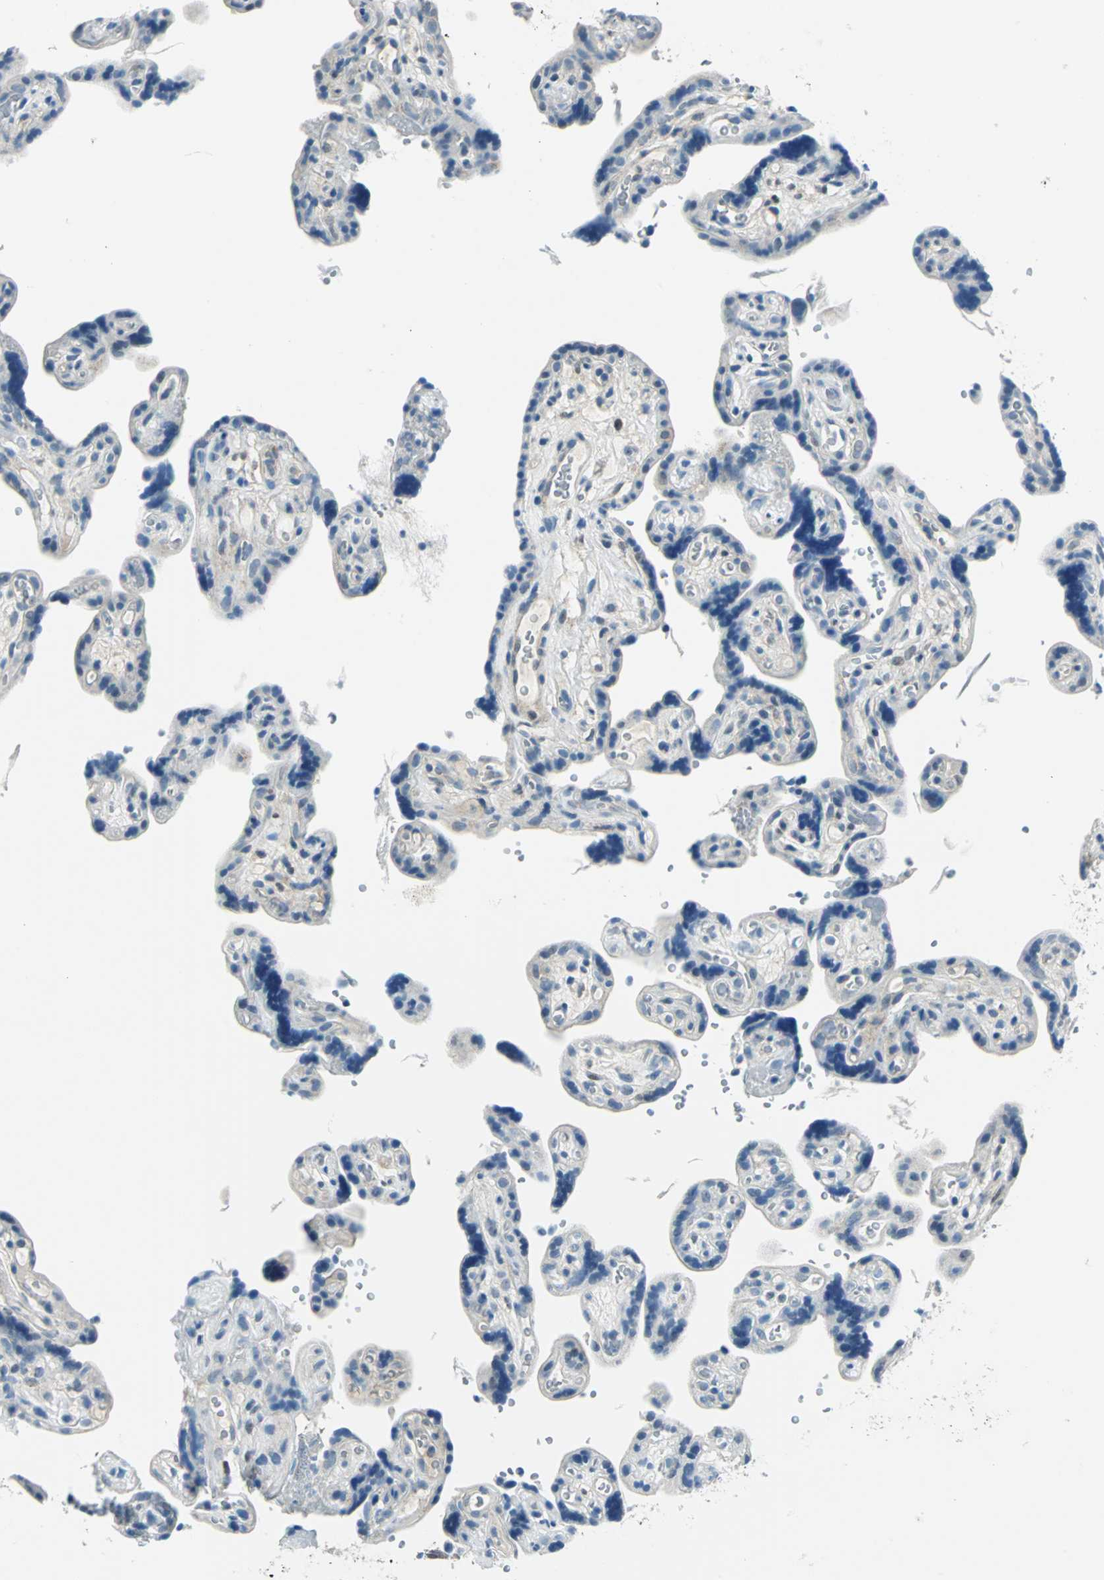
{"staining": {"intensity": "weak", "quantity": "25%-75%", "location": "cytoplasmic/membranous"}, "tissue": "placenta", "cell_type": "Decidual cells", "image_type": "normal", "snomed": [{"axis": "morphology", "description": "Normal tissue, NOS"}, {"axis": "topography", "description": "Placenta"}], "caption": "Protein expression analysis of benign human placenta reveals weak cytoplasmic/membranous staining in approximately 25%-75% of decidual cells.", "gene": "AKR1A1", "patient": {"sex": "female", "age": 30}}